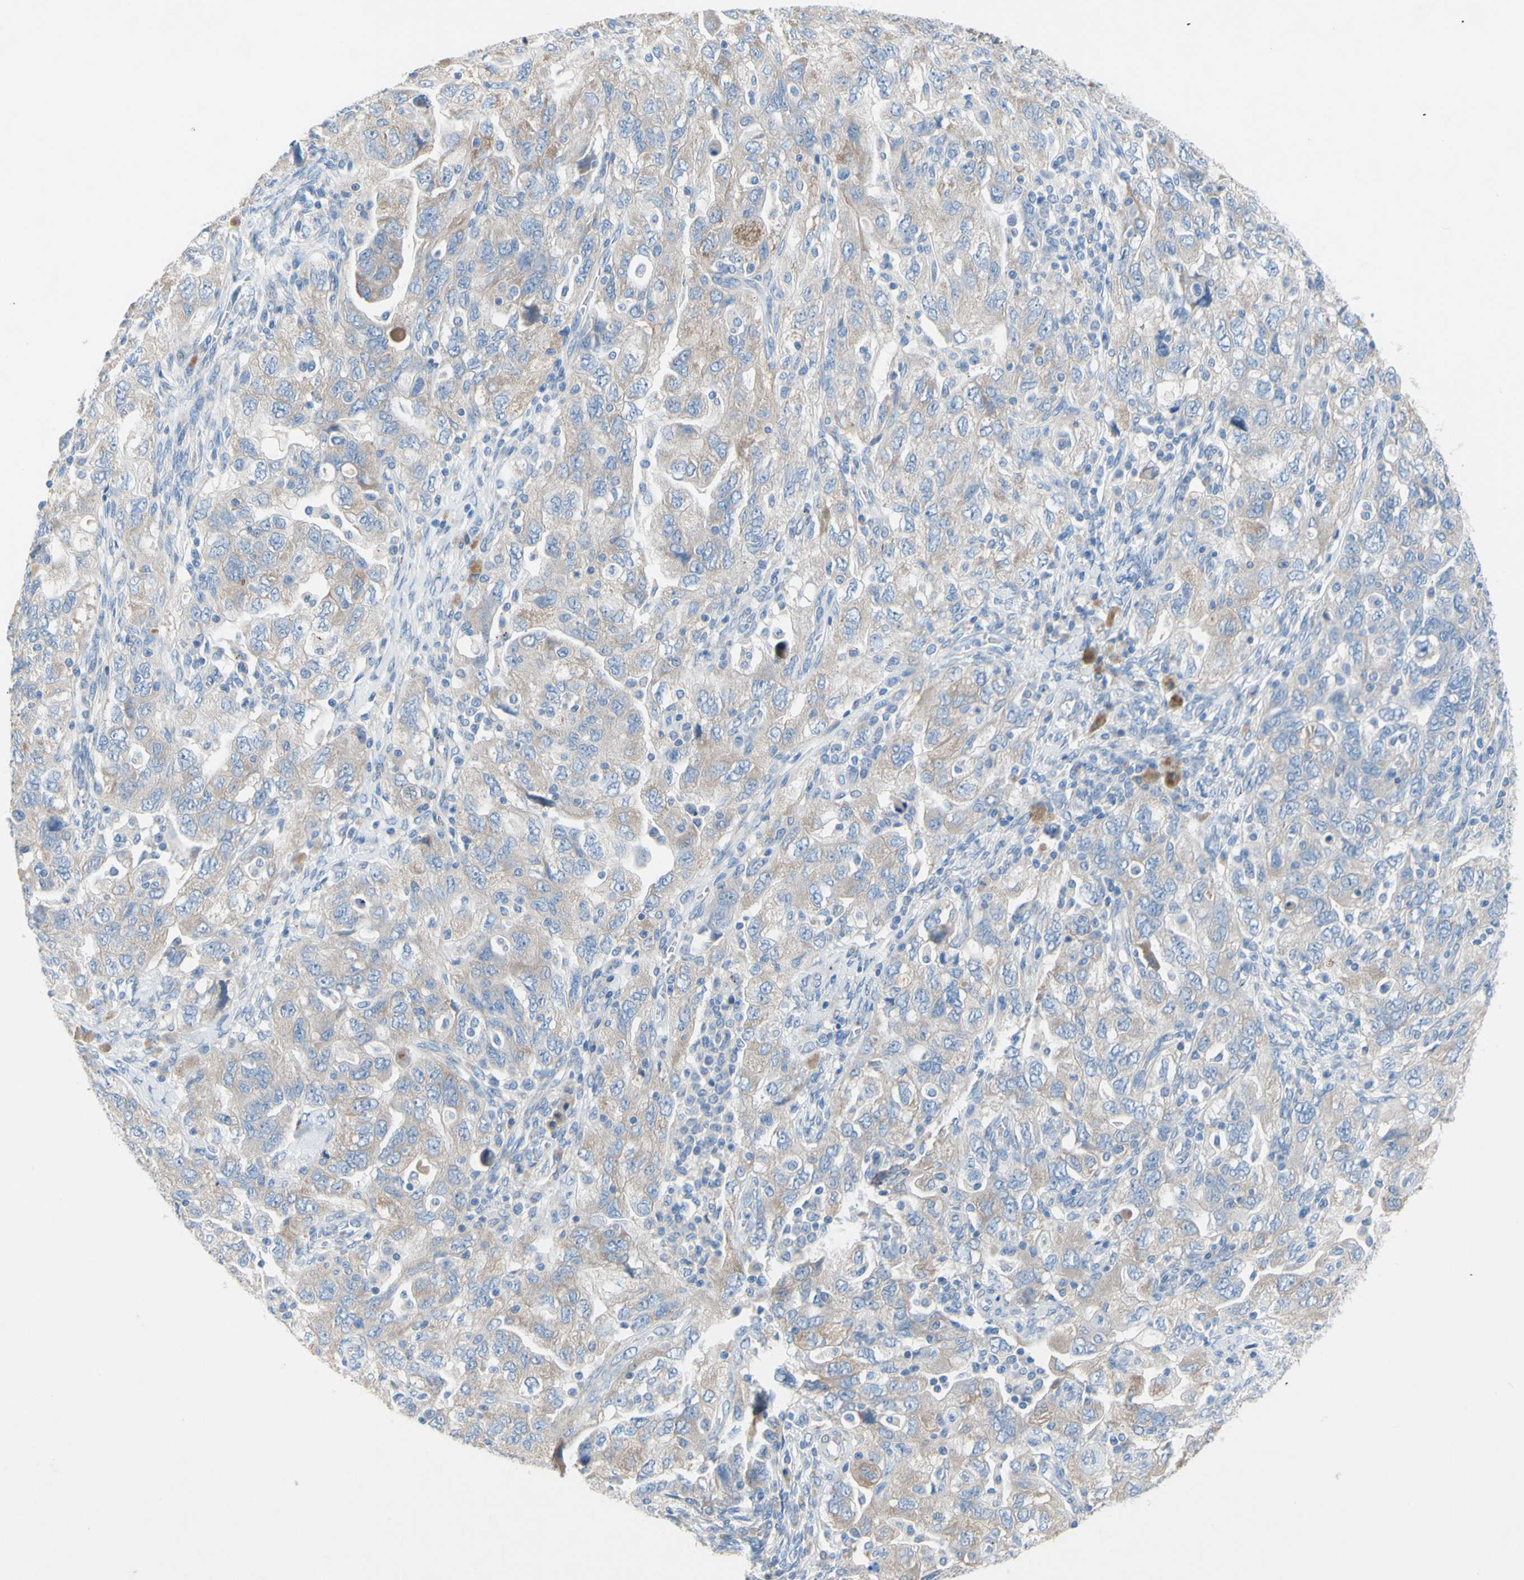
{"staining": {"intensity": "weak", "quantity": "<25%", "location": "cytoplasmic/membranous"}, "tissue": "ovarian cancer", "cell_type": "Tumor cells", "image_type": "cancer", "snomed": [{"axis": "morphology", "description": "Carcinoma, NOS"}, {"axis": "morphology", "description": "Cystadenocarcinoma, serous, NOS"}, {"axis": "topography", "description": "Ovary"}], "caption": "The immunohistochemistry image has no significant expression in tumor cells of ovarian cancer (serous cystadenocarcinoma) tissue.", "gene": "TMIGD2", "patient": {"sex": "female", "age": 69}}